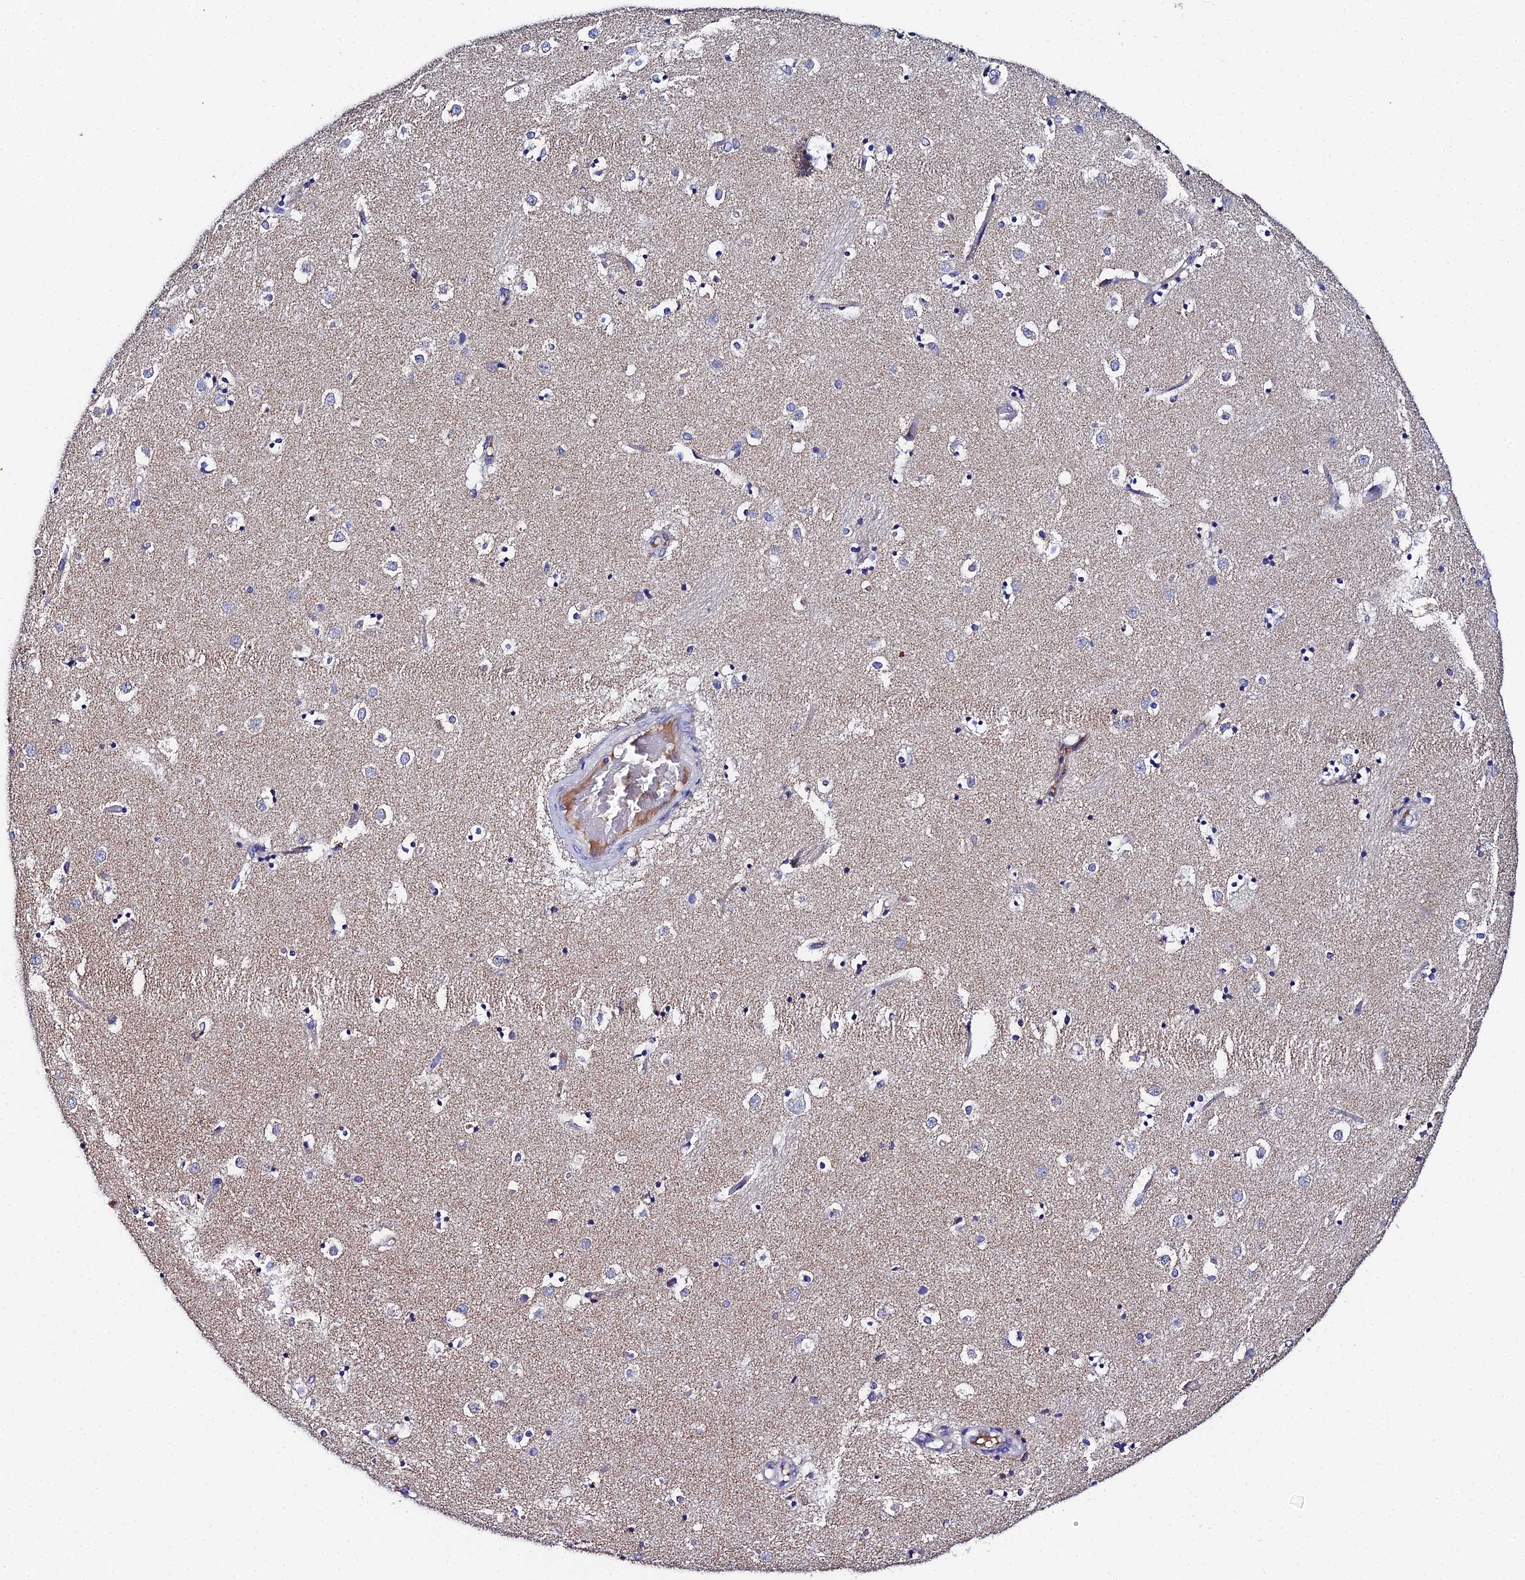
{"staining": {"intensity": "negative", "quantity": "none", "location": "none"}, "tissue": "caudate", "cell_type": "Glial cells", "image_type": "normal", "snomed": [{"axis": "morphology", "description": "Normal tissue, NOS"}, {"axis": "topography", "description": "Lateral ventricle wall"}], "caption": "This is an immunohistochemistry histopathology image of benign caudate. There is no staining in glial cells.", "gene": "UBE2L3", "patient": {"sex": "female", "age": 52}}